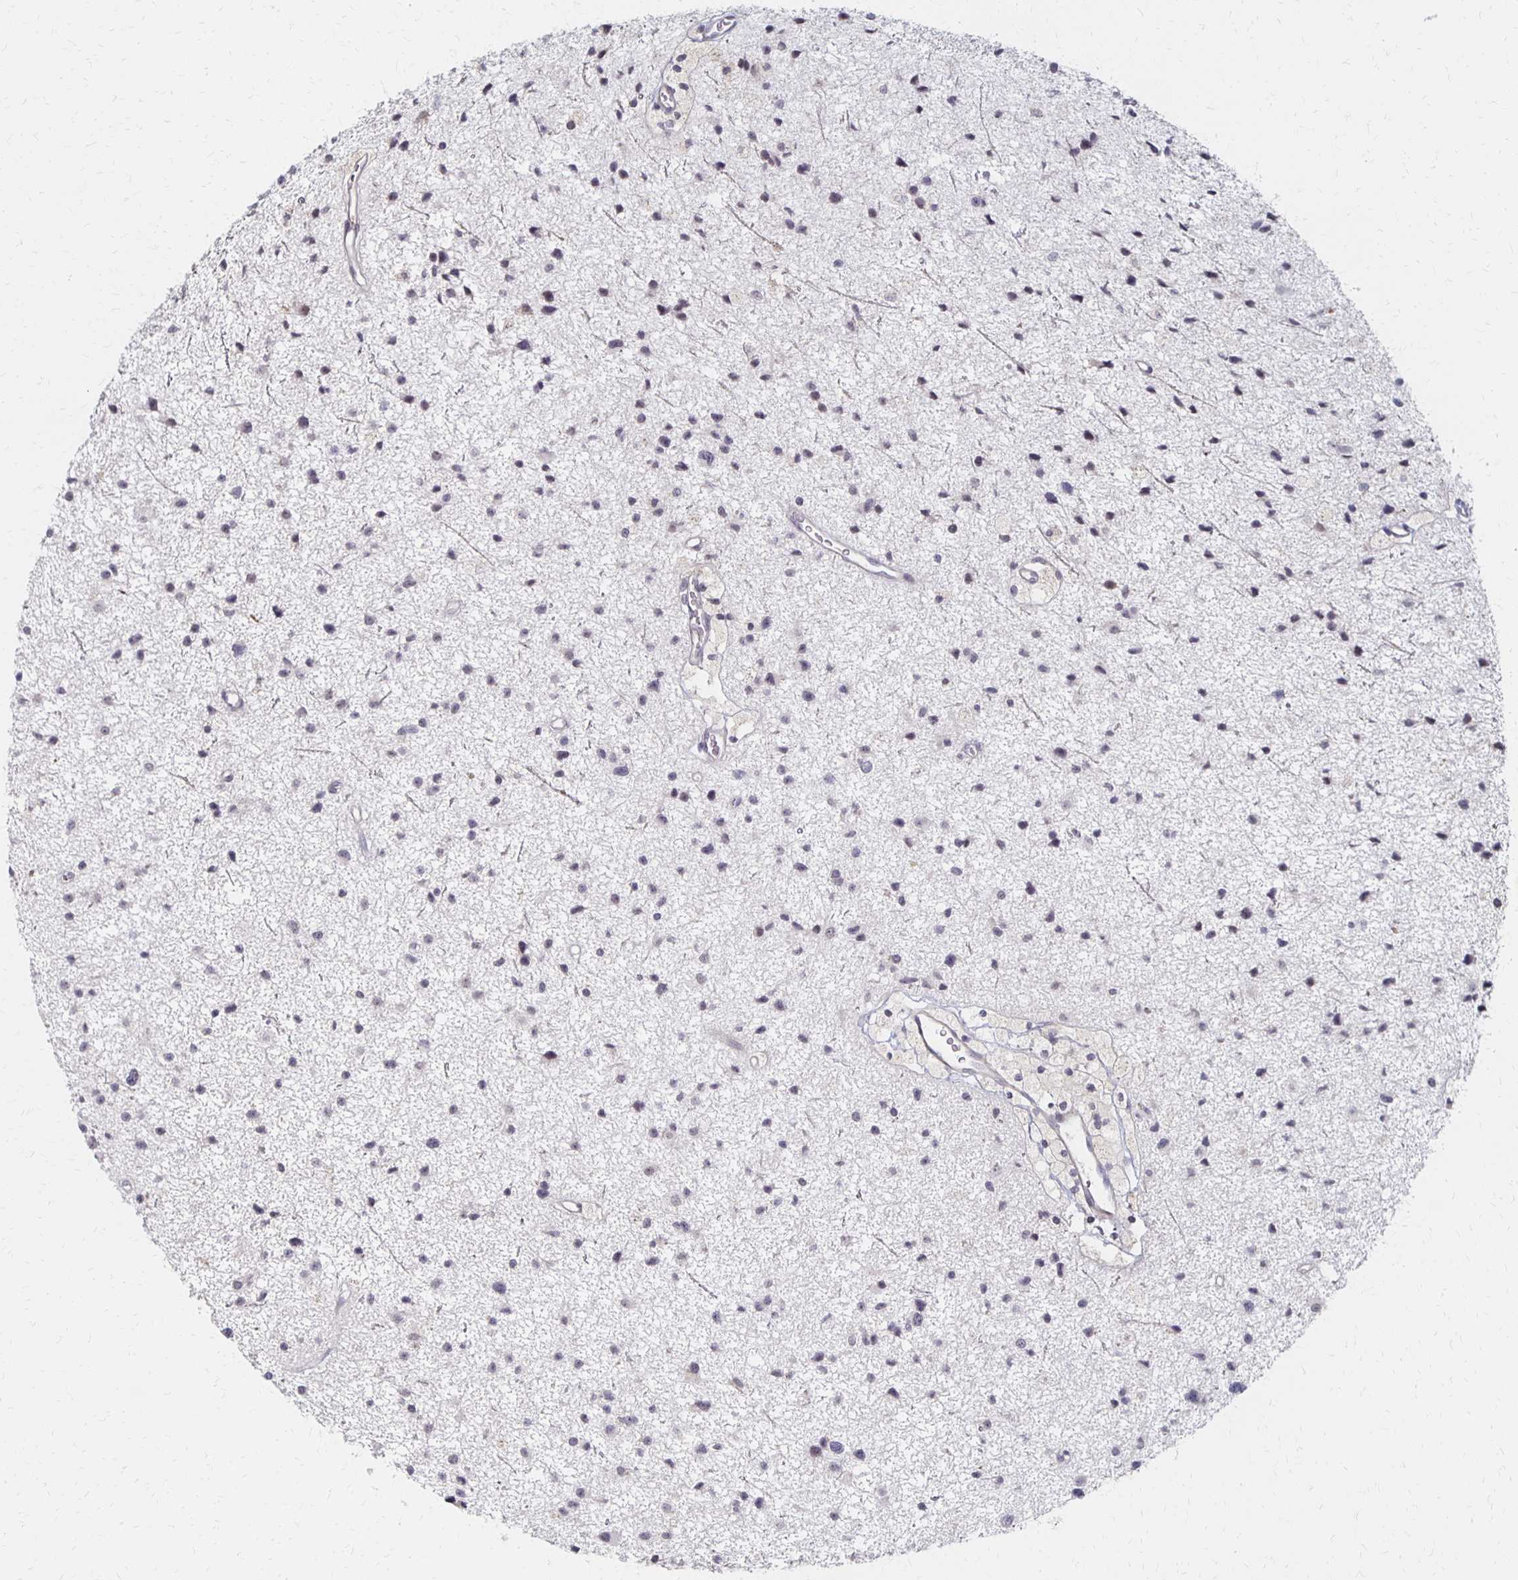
{"staining": {"intensity": "negative", "quantity": "none", "location": "none"}, "tissue": "glioma", "cell_type": "Tumor cells", "image_type": "cancer", "snomed": [{"axis": "morphology", "description": "Glioma, malignant, Low grade"}, {"axis": "topography", "description": "Brain"}], "caption": "Immunohistochemistry micrograph of neoplastic tissue: glioma stained with DAB (3,3'-diaminobenzidine) reveals no significant protein expression in tumor cells.", "gene": "PRKCB", "patient": {"sex": "male", "age": 43}}